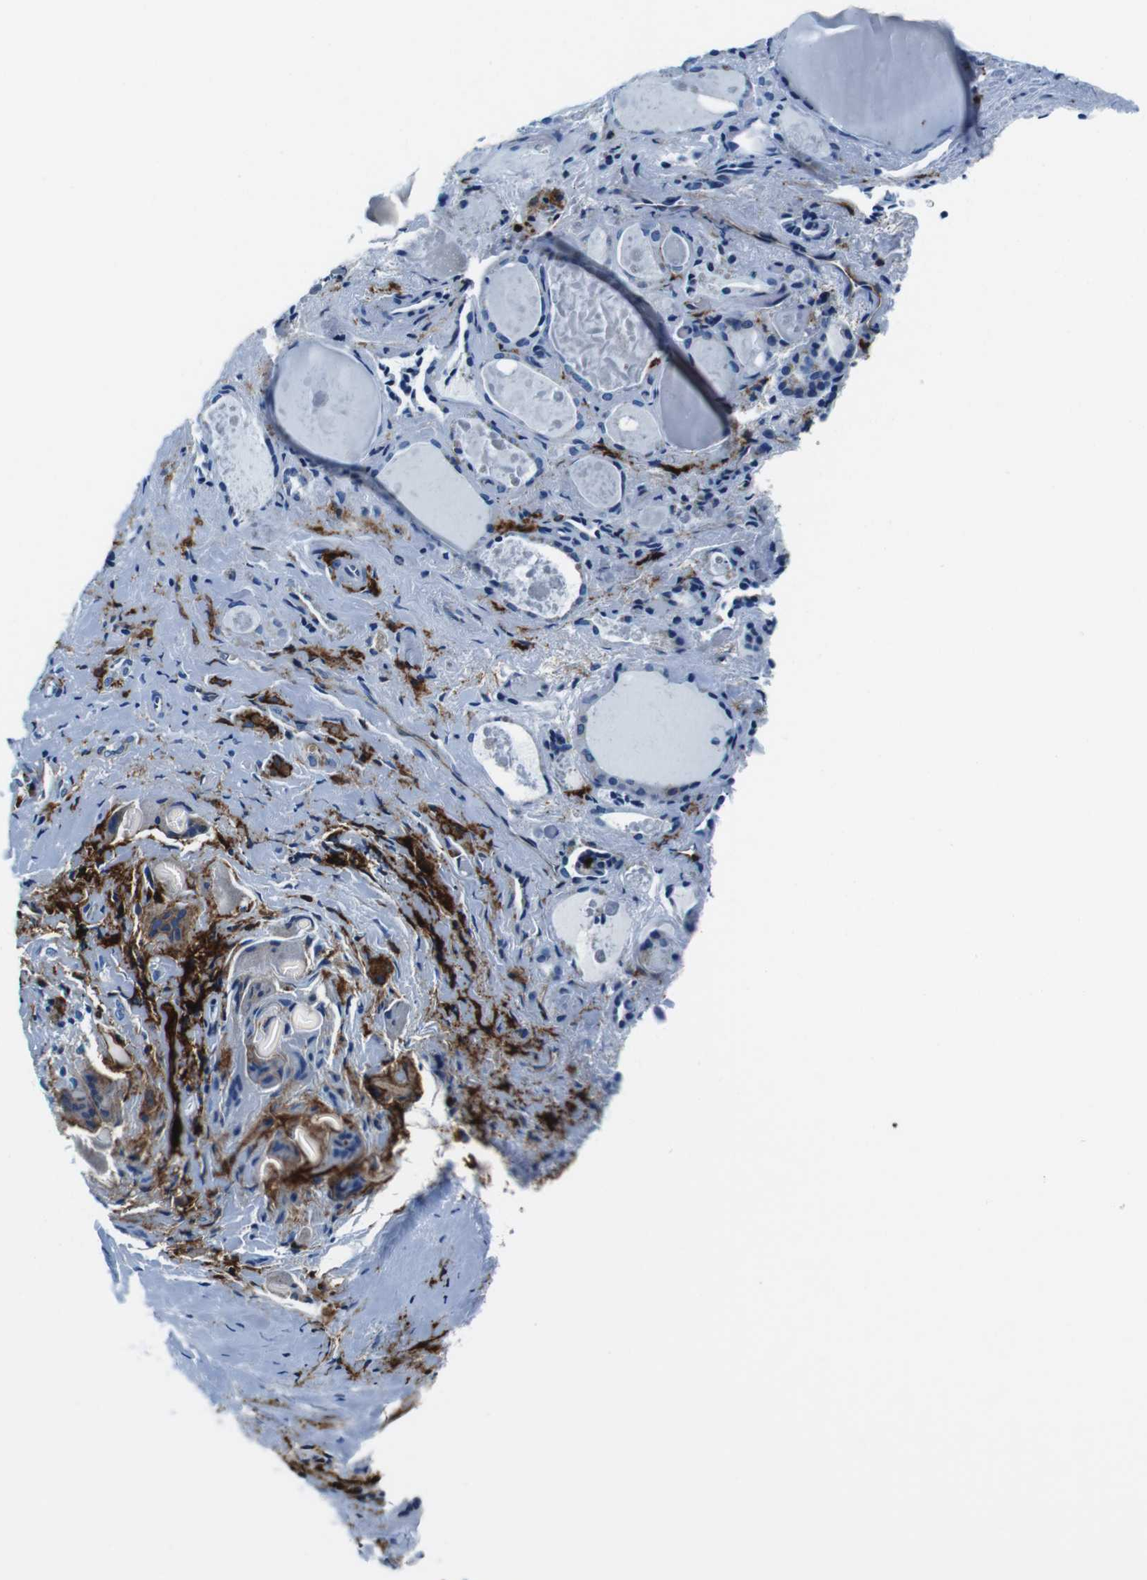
{"staining": {"intensity": "negative", "quantity": "none", "location": "none"}, "tissue": "thyroid gland", "cell_type": "Glandular cells", "image_type": "normal", "snomed": [{"axis": "morphology", "description": "Normal tissue, NOS"}, {"axis": "topography", "description": "Thyroid gland"}], "caption": "Glandular cells are negative for brown protein staining in benign thyroid gland. Nuclei are stained in blue.", "gene": "HLA", "patient": {"sex": "female", "age": 75}}